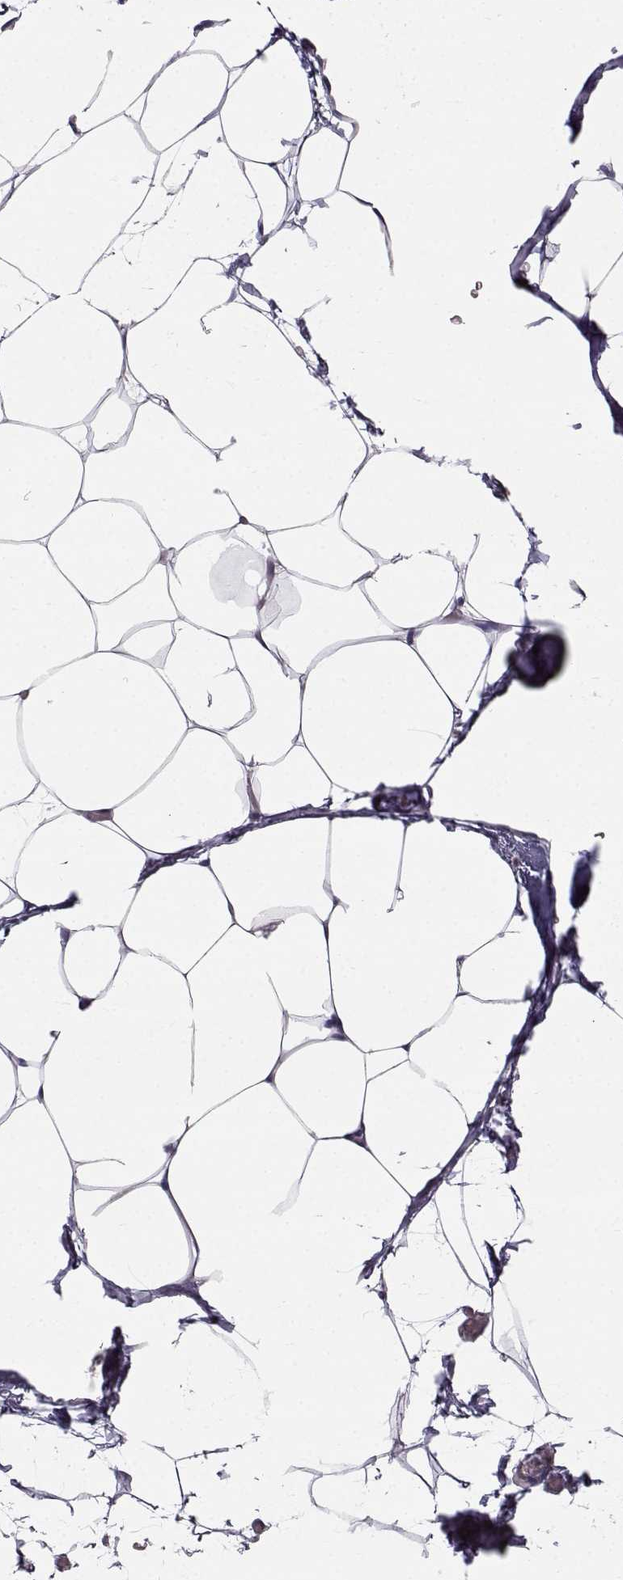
{"staining": {"intensity": "negative", "quantity": "none", "location": "none"}, "tissue": "adipose tissue", "cell_type": "Adipocytes", "image_type": "normal", "snomed": [{"axis": "morphology", "description": "Normal tissue, NOS"}, {"axis": "topography", "description": "Adipose tissue"}], "caption": "A high-resolution image shows immunohistochemistry staining of unremarkable adipose tissue, which demonstrates no significant expression in adipocytes.", "gene": "CALCR", "patient": {"sex": "male", "age": 57}}